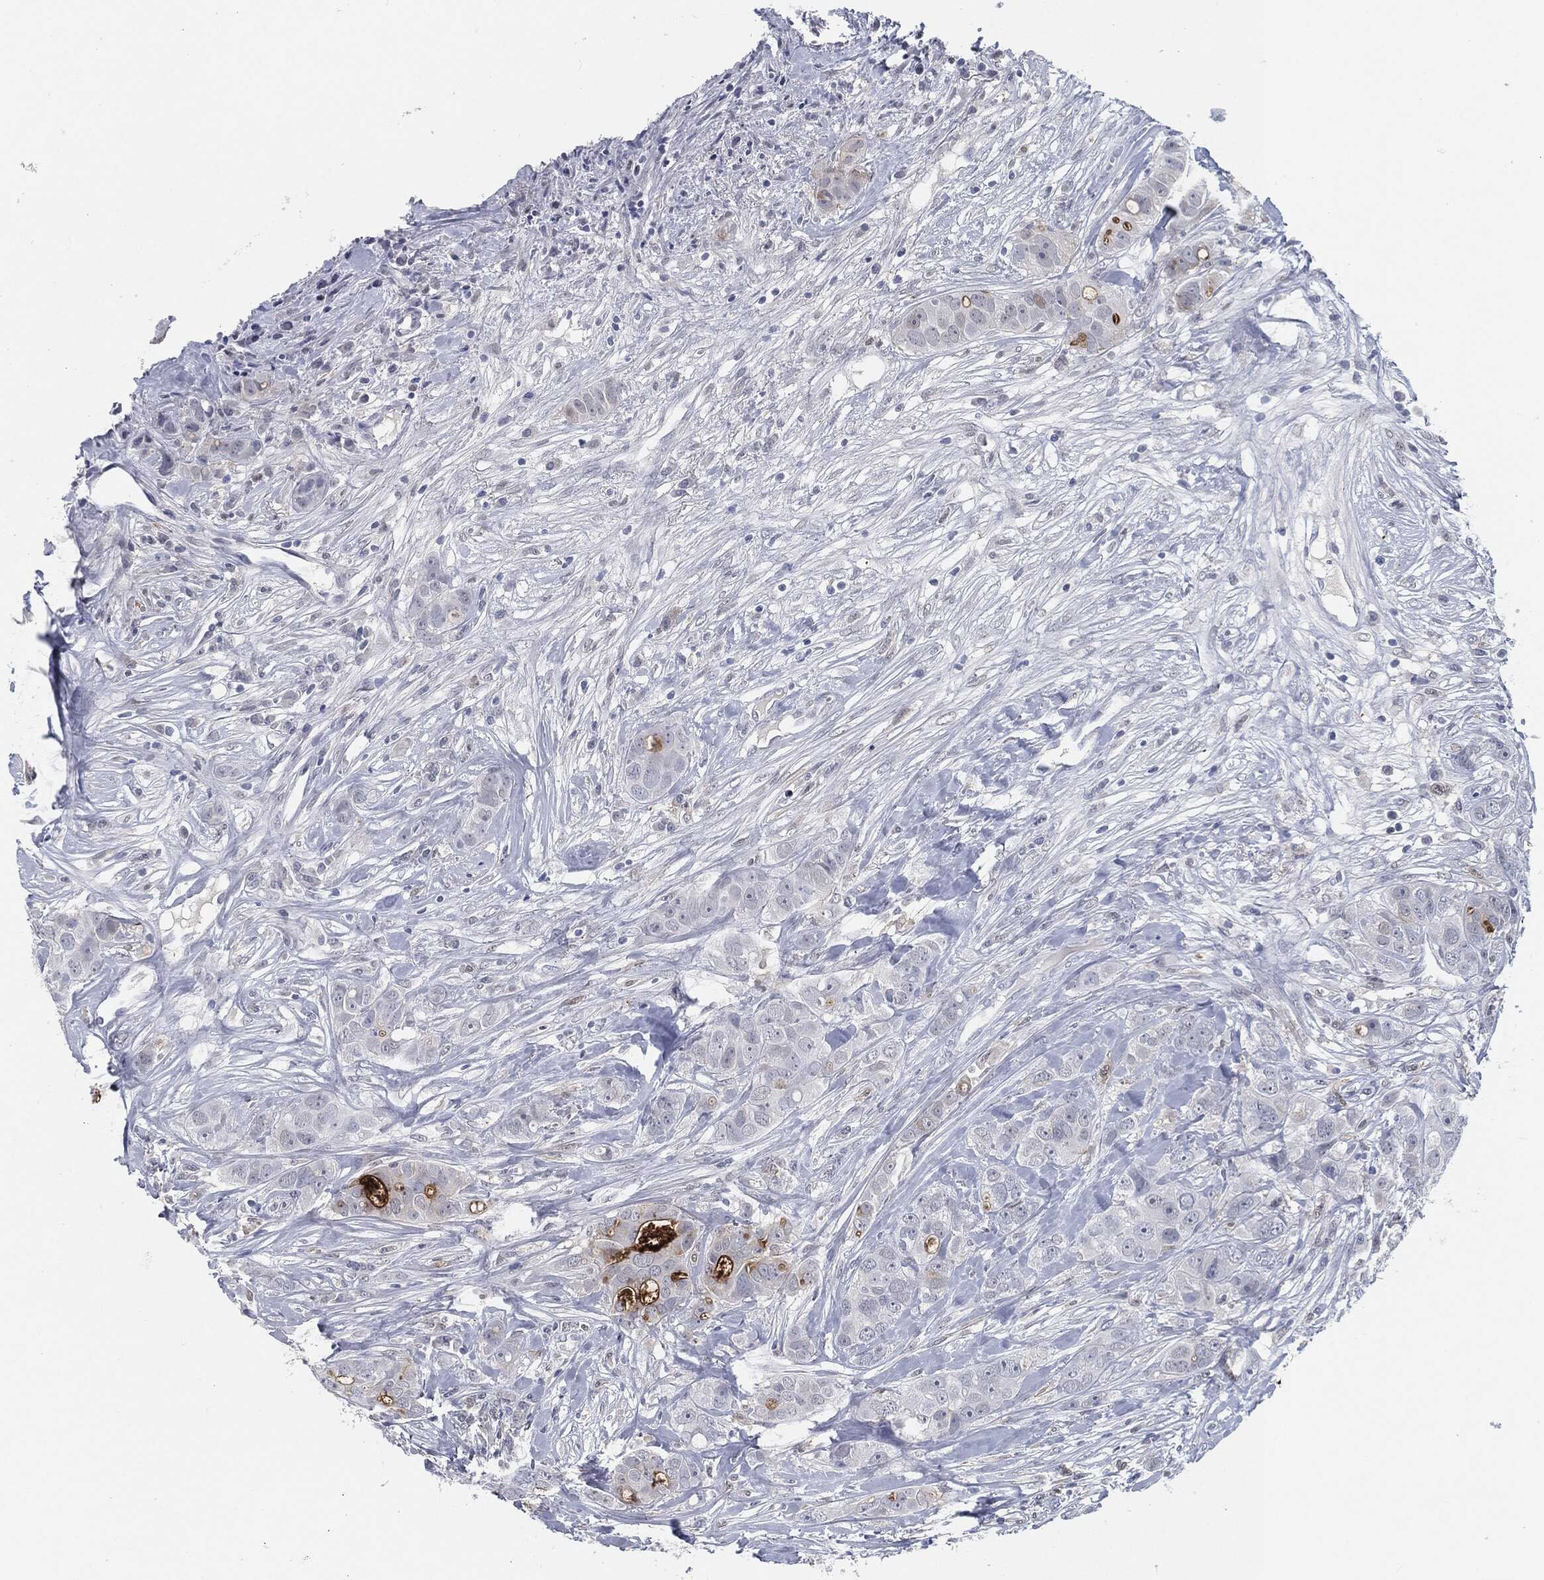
{"staining": {"intensity": "negative", "quantity": "none", "location": "none"}, "tissue": "breast cancer", "cell_type": "Tumor cells", "image_type": "cancer", "snomed": [{"axis": "morphology", "description": "Duct carcinoma"}, {"axis": "topography", "description": "Breast"}], "caption": "A micrograph of human intraductal carcinoma (breast) is negative for staining in tumor cells.", "gene": "PROM1", "patient": {"sex": "female", "age": 43}}